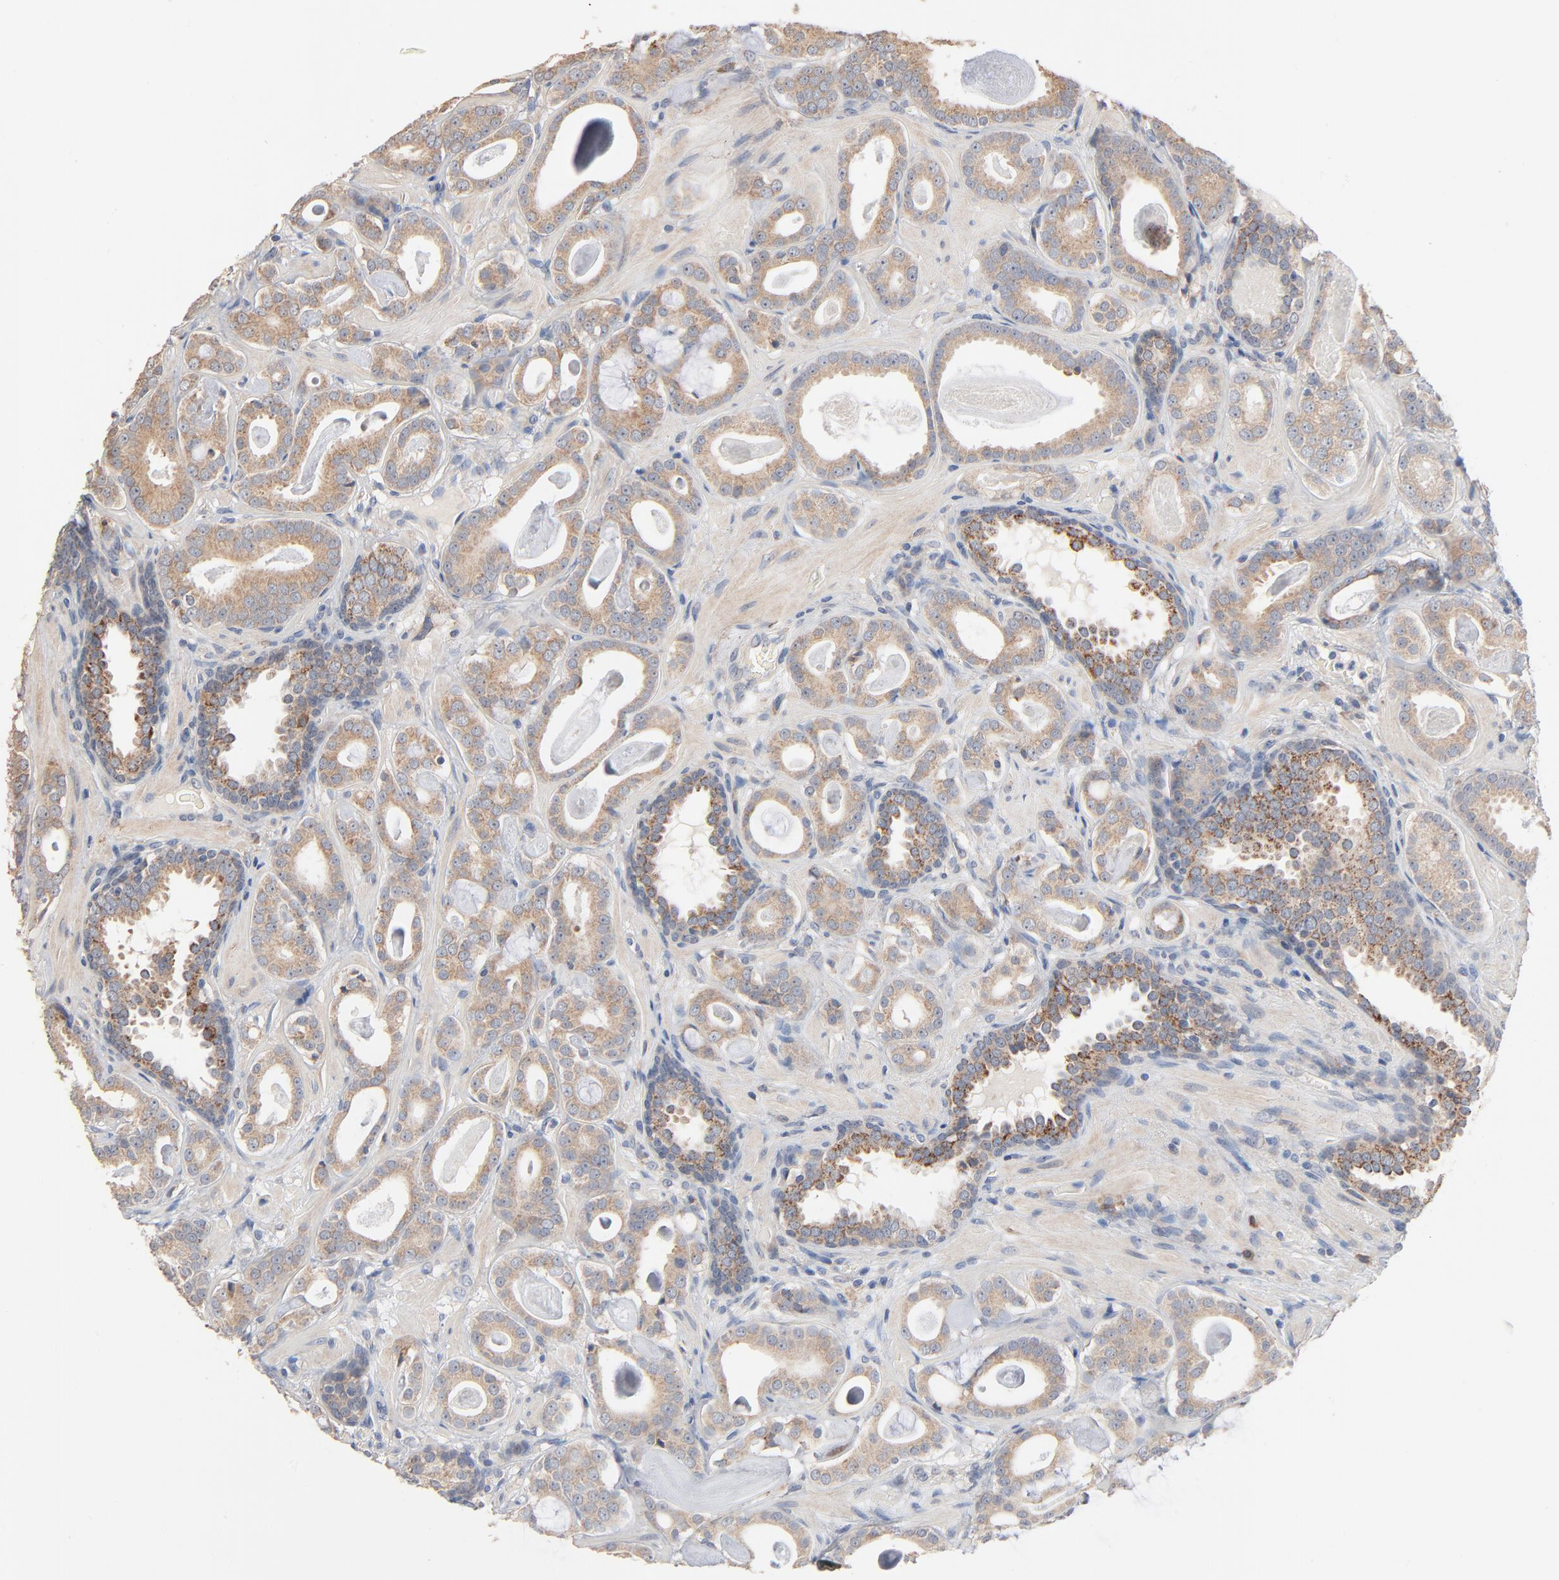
{"staining": {"intensity": "weak", "quantity": ">75%", "location": "cytoplasmic/membranous"}, "tissue": "prostate cancer", "cell_type": "Tumor cells", "image_type": "cancer", "snomed": [{"axis": "morphology", "description": "Adenocarcinoma, Low grade"}, {"axis": "topography", "description": "Prostate"}], "caption": "Prostate low-grade adenocarcinoma tissue displays weak cytoplasmic/membranous expression in approximately >75% of tumor cells The staining is performed using DAB brown chromogen to label protein expression. The nuclei are counter-stained blue using hematoxylin.", "gene": "ZDHHC8", "patient": {"sex": "male", "age": 57}}